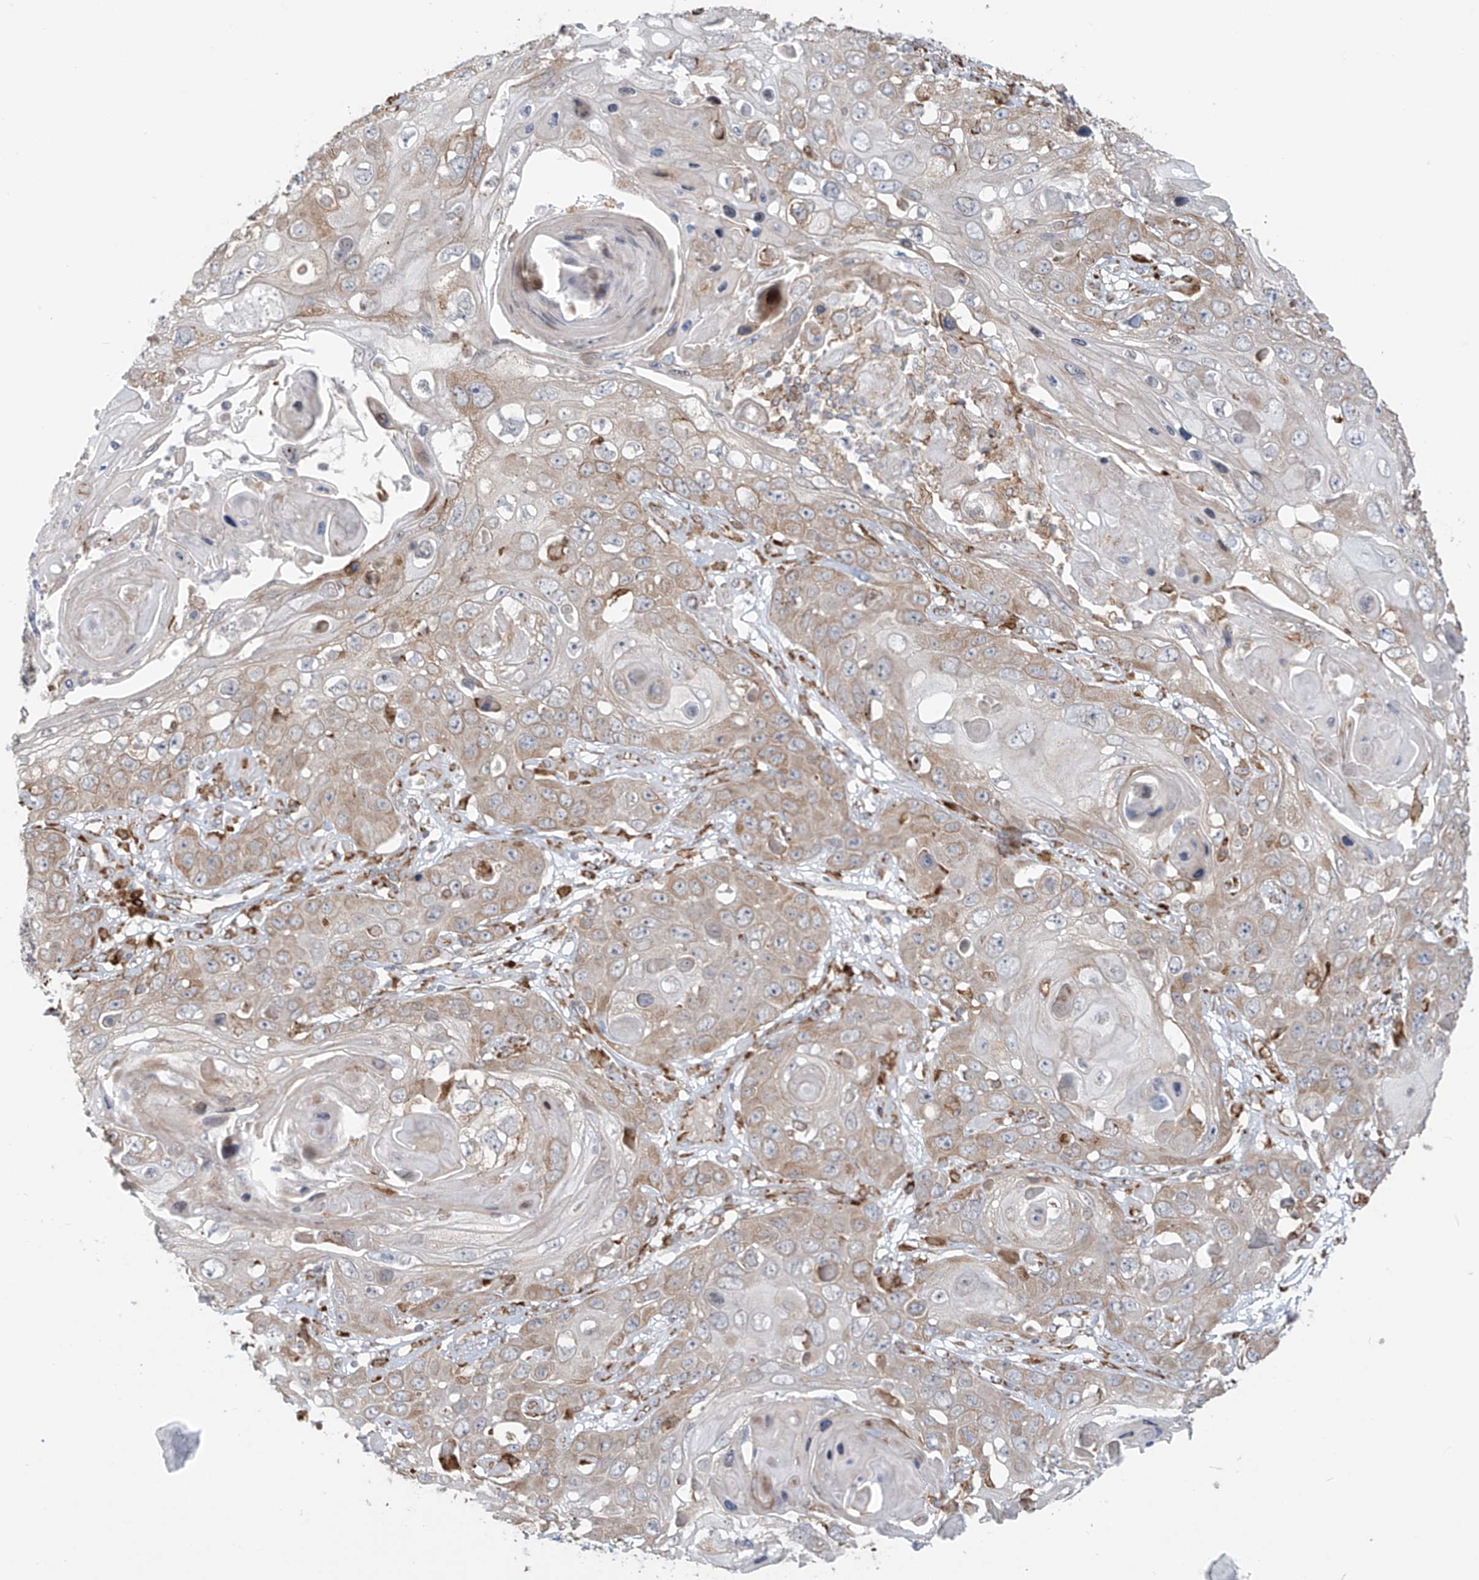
{"staining": {"intensity": "weak", "quantity": "25%-75%", "location": "cytoplasmic/membranous"}, "tissue": "skin cancer", "cell_type": "Tumor cells", "image_type": "cancer", "snomed": [{"axis": "morphology", "description": "Squamous cell carcinoma, NOS"}, {"axis": "topography", "description": "Skin"}], "caption": "Tumor cells reveal low levels of weak cytoplasmic/membranous staining in about 25%-75% of cells in human skin squamous cell carcinoma.", "gene": "KATNIP", "patient": {"sex": "male", "age": 55}}